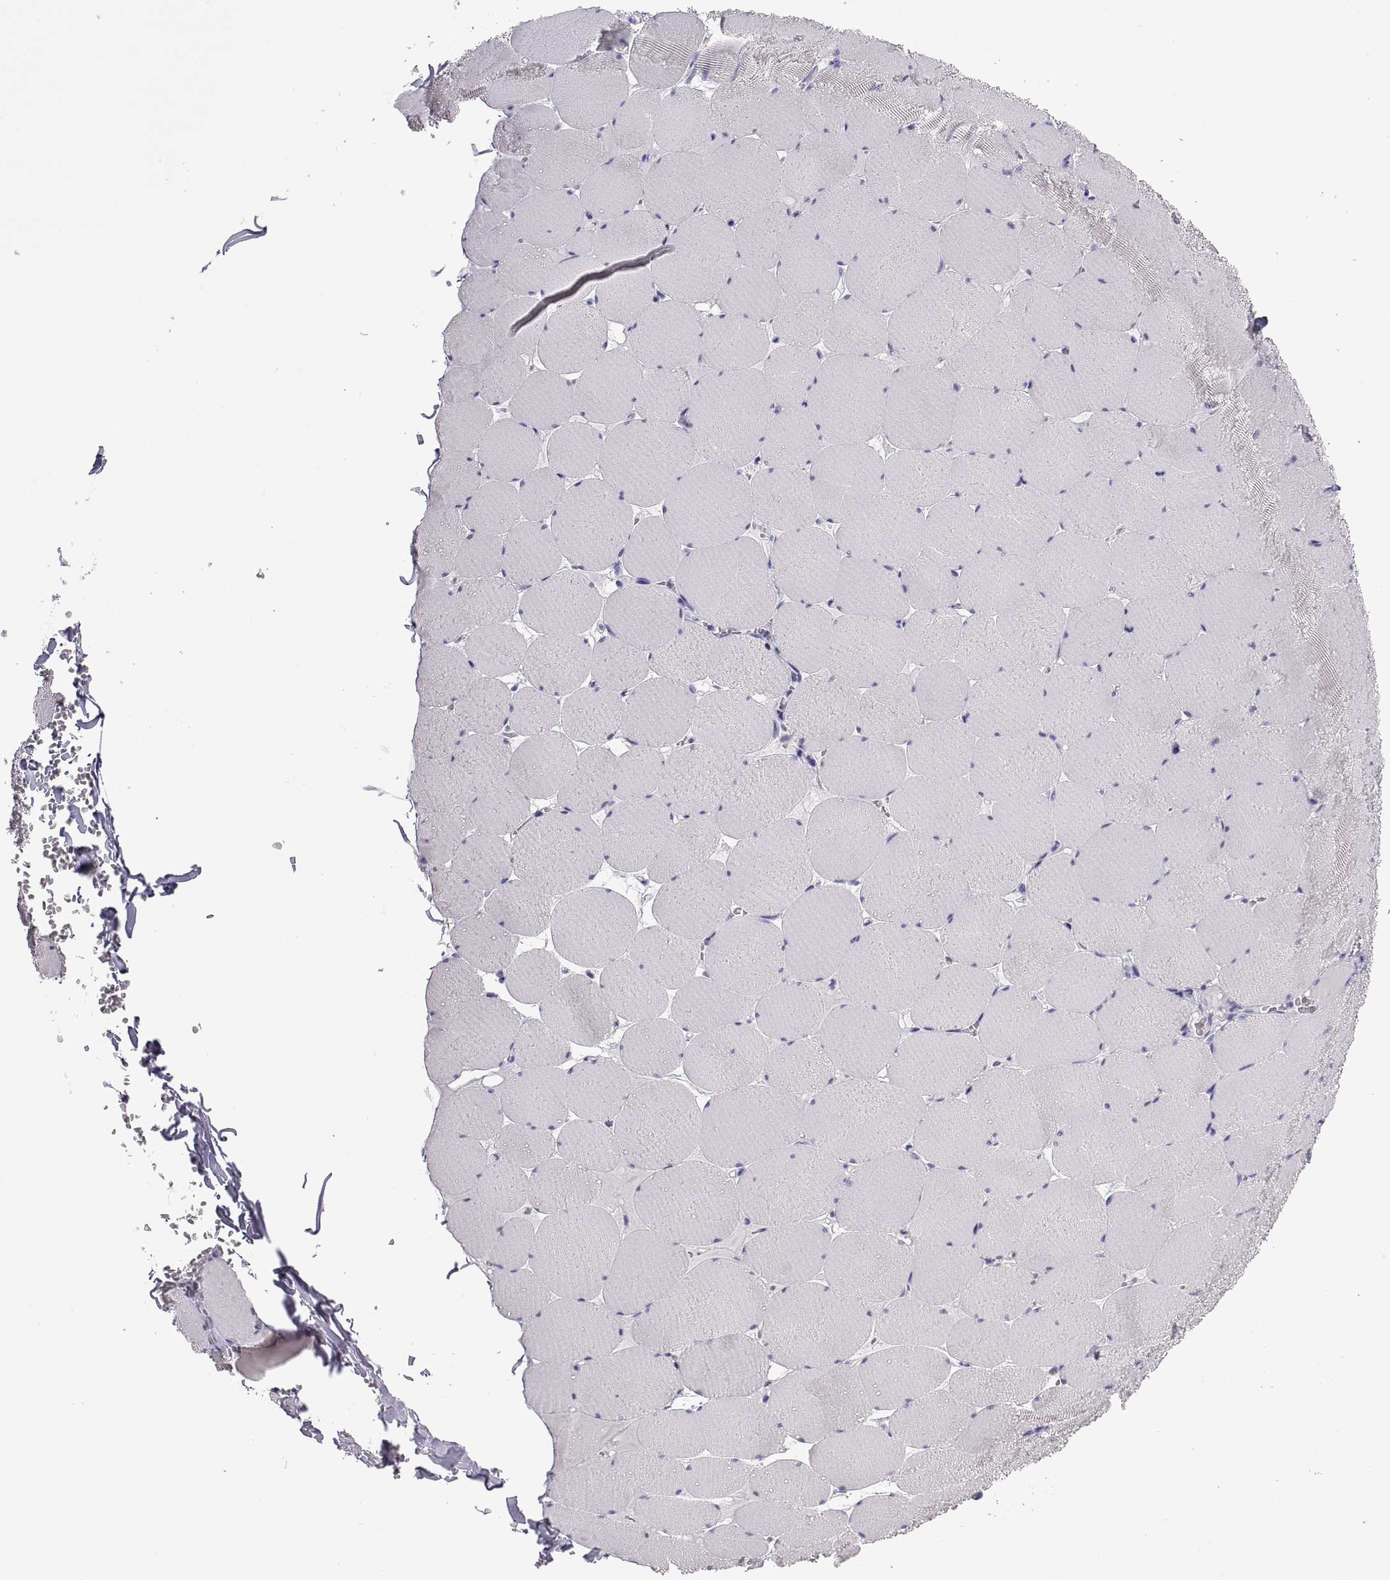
{"staining": {"intensity": "negative", "quantity": "none", "location": "none"}, "tissue": "skeletal muscle", "cell_type": "Myocytes", "image_type": "normal", "snomed": [{"axis": "morphology", "description": "Normal tissue, NOS"}, {"axis": "morphology", "description": "Malignant melanoma, Metastatic site"}, {"axis": "topography", "description": "Skeletal muscle"}], "caption": "IHC image of unremarkable skeletal muscle stained for a protein (brown), which shows no staining in myocytes. (DAB immunohistochemistry visualized using brightfield microscopy, high magnification).", "gene": "CRISP1", "patient": {"sex": "male", "age": 50}}